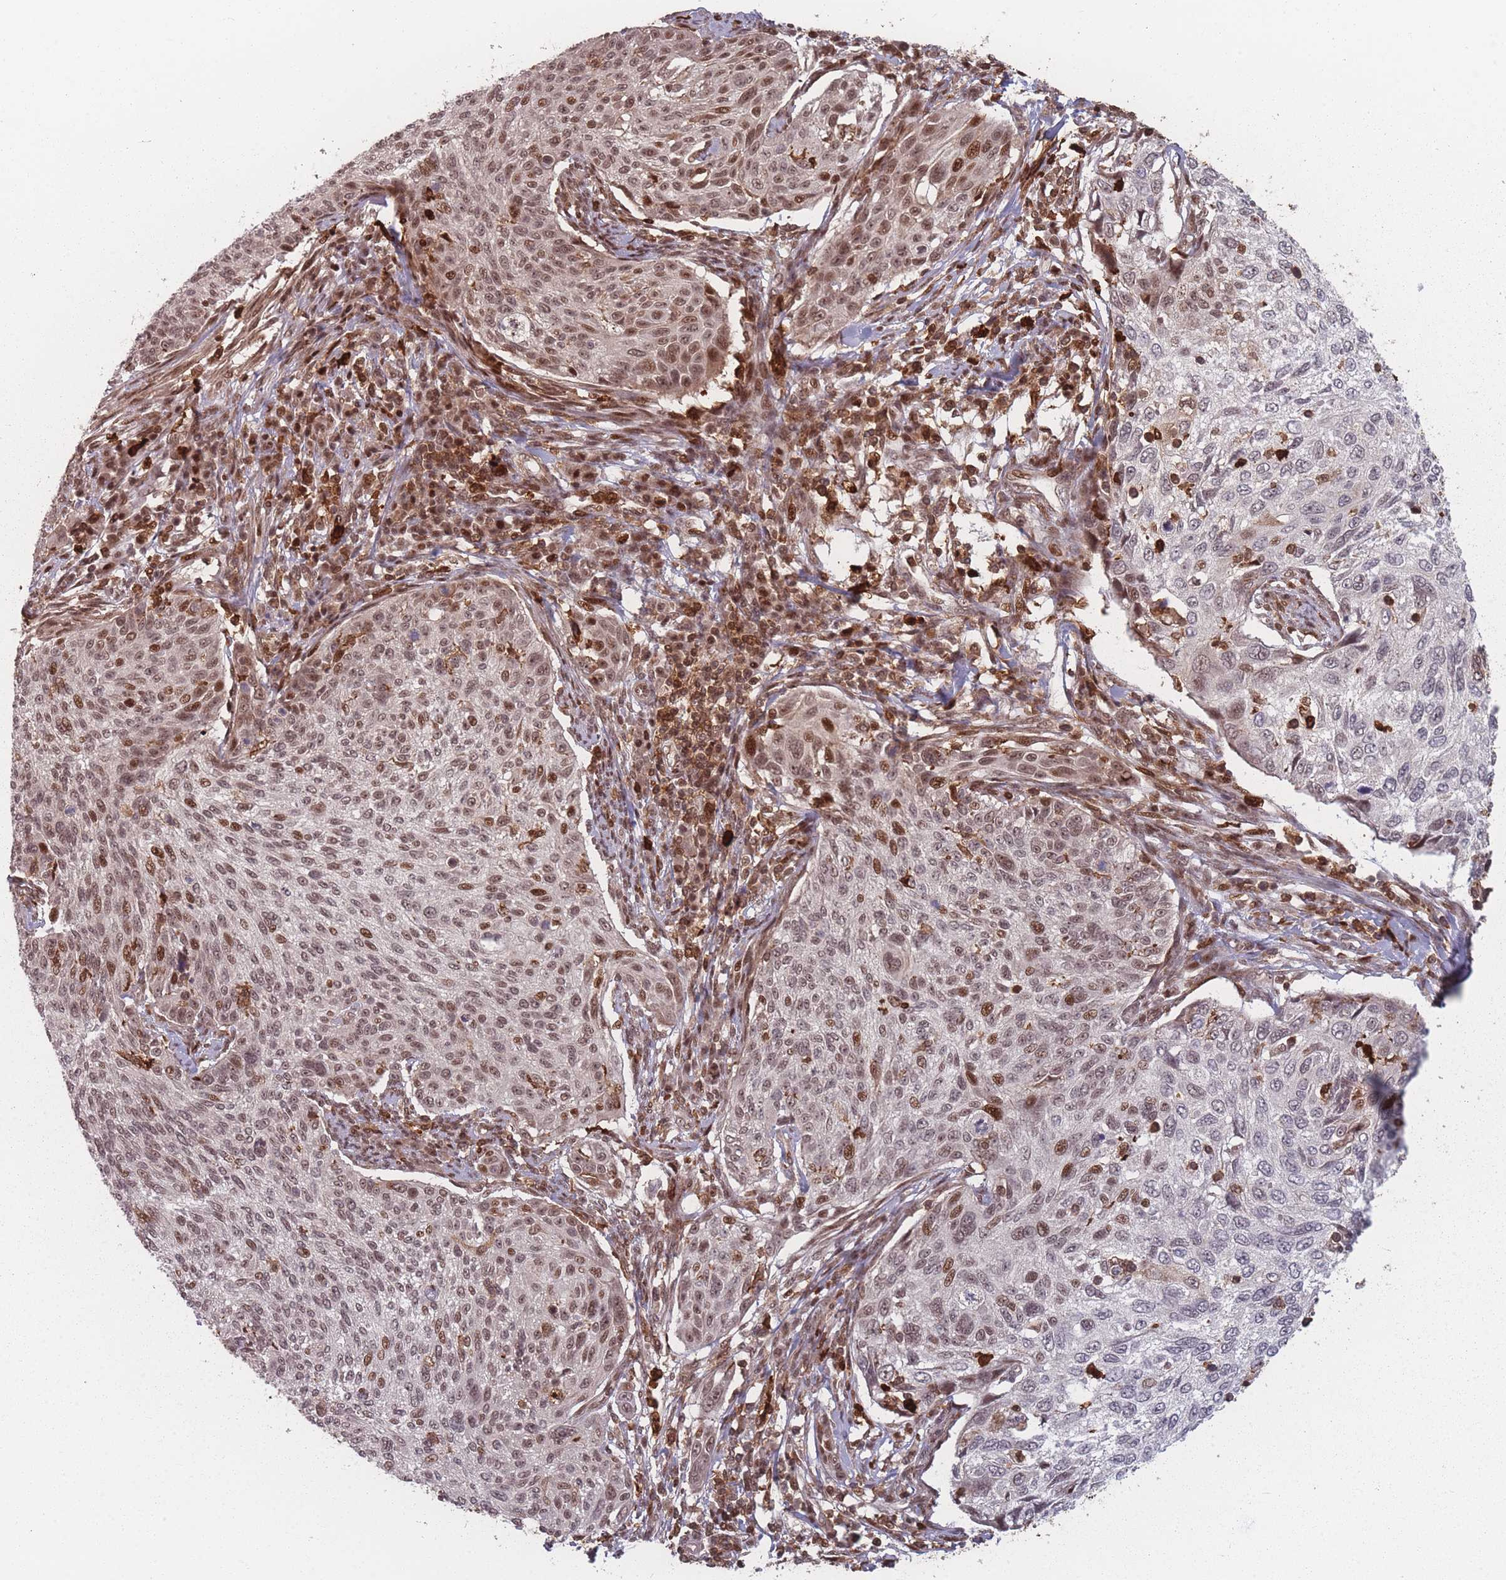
{"staining": {"intensity": "moderate", "quantity": "25%-75%", "location": "nuclear"}, "tissue": "cervical cancer", "cell_type": "Tumor cells", "image_type": "cancer", "snomed": [{"axis": "morphology", "description": "Squamous cell carcinoma, NOS"}, {"axis": "topography", "description": "Cervix"}], "caption": "Protein staining reveals moderate nuclear staining in about 25%-75% of tumor cells in squamous cell carcinoma (cervical).", "gene": "WDR55", "patient": {"sex": "female", "age": 70}}